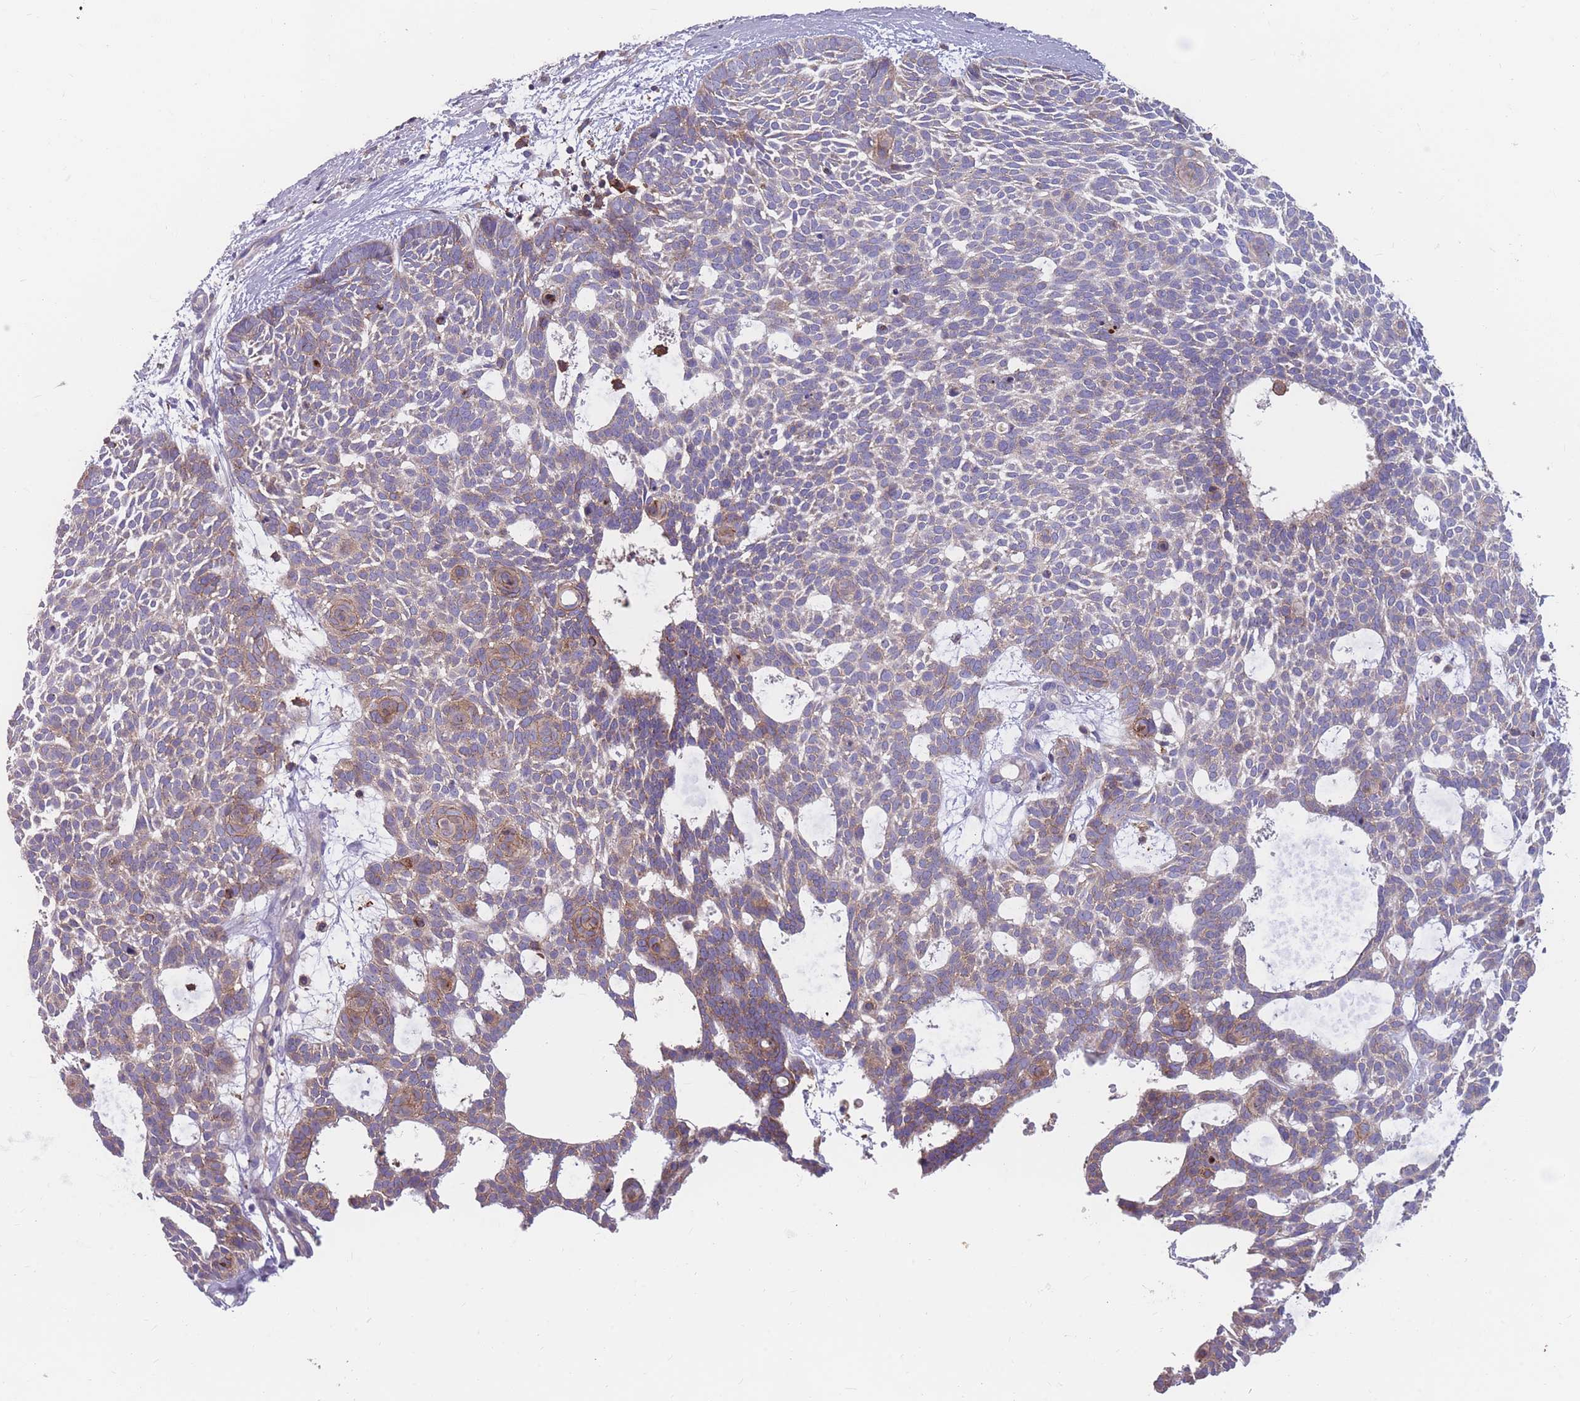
{"staining": {"intensity": "weak", "quantity": "<25%", "location": "cytoplasmic/membranous"}, "tissue": "skin cancer", "cell_type": "Tumor cells", "image_type": "cancer", "snomed": [{"axis": "morphology", "description": "Basal cell carcinoma"}, {"axis": "topography", "description": "Skin"}], "caption": "Tumor cells show no significant staining in skin basal cell carcinoma.", "gene": "CD33", "patient": {"sex": "male", "age": 61}}